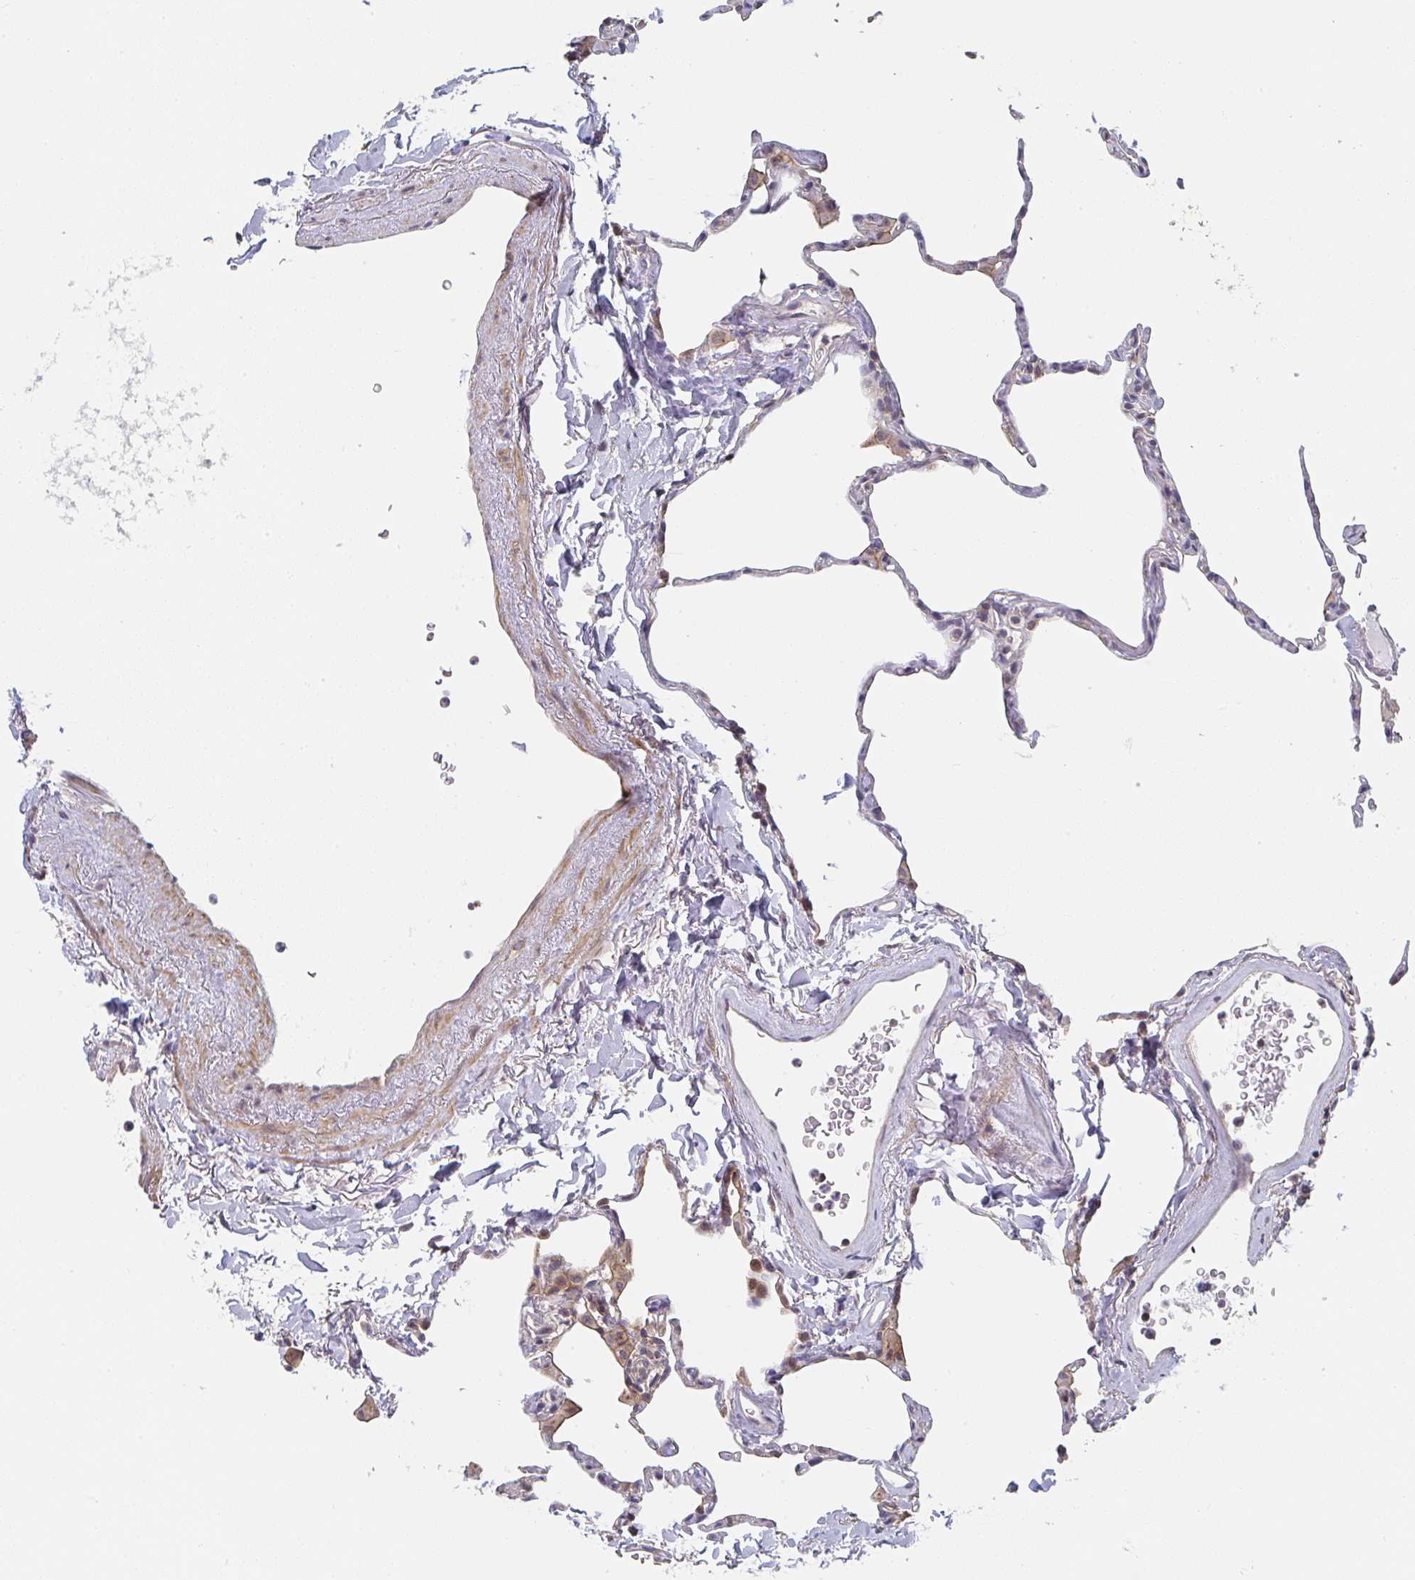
{"staining": {"intensity": "negative", "quantity": "none", "location": "none"}, "tissue": "lung", "cell_type": "Alveolar cells", "image_type": "normal", "snomed": [{"axis": "morphology", "description": "Normal tissue, NOS"}, {"axis": "topography", "description": "Lung"}], "caption": "Lung stained for a protein using immunohistochemistry reveals no expression alveolar cells.", "gene": "RANGRF", "patient": {"sex": "male", "age": 65}}